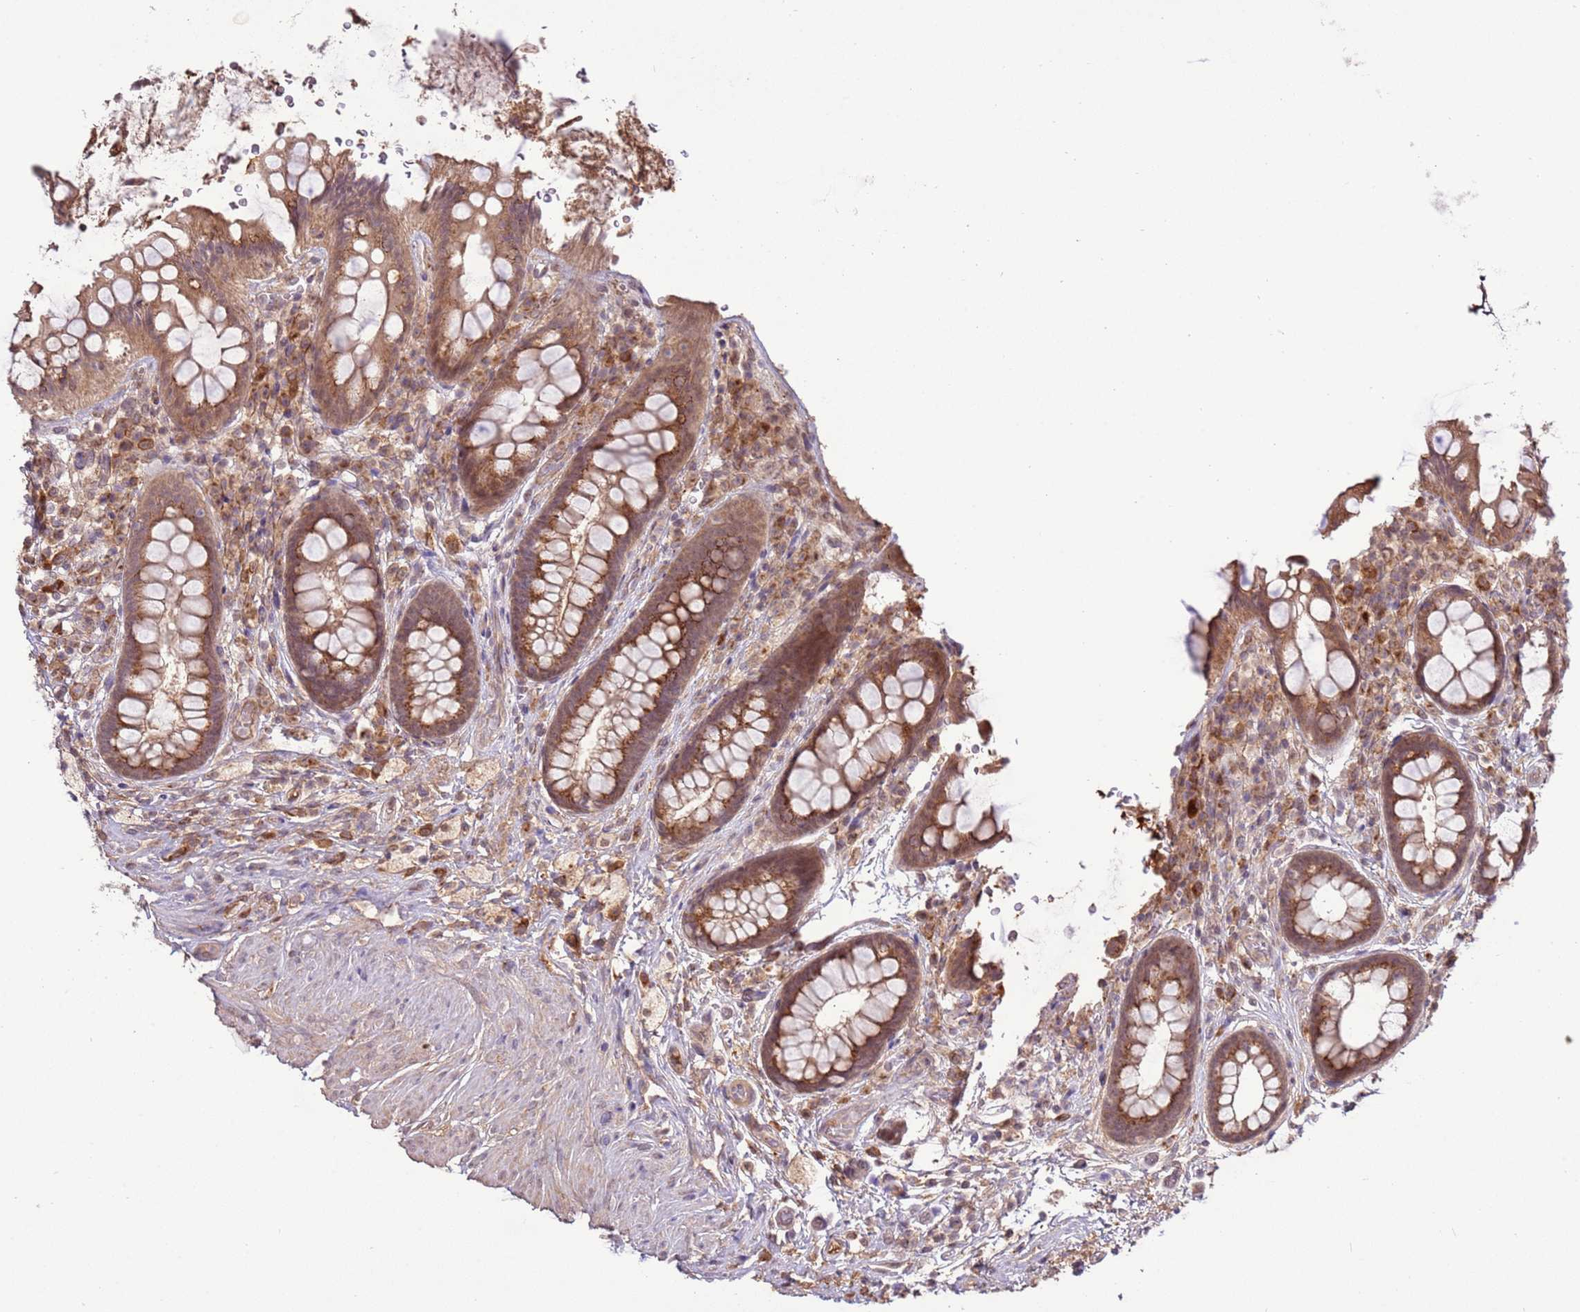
{"staining": {"intensity": "moderate", "quantity": ">75%", "location": "cytoplasmic/membranous"}, "tissue": "rectum", "cell_type": "Glandular cells", "image_type": "normal", "snomed": [{"axis": "morphology", "description": "Normal tissue, NOS"}, {"axis": "topography", "description": "Rectum"}, {"axis": "topography", "description": "Peripheral nerve tissue"}], "caption": "Immunohistochemical staining of unremarkable human rectum exhibits medium levels of moderate cytoplasmic/membranous positivity in about >75% of glandular cells. The protein of interest is shown in brown color, while the nuclei are stained blue.", "gene": "ZNF624", "patient": {"sex": "female", "age": 69}}